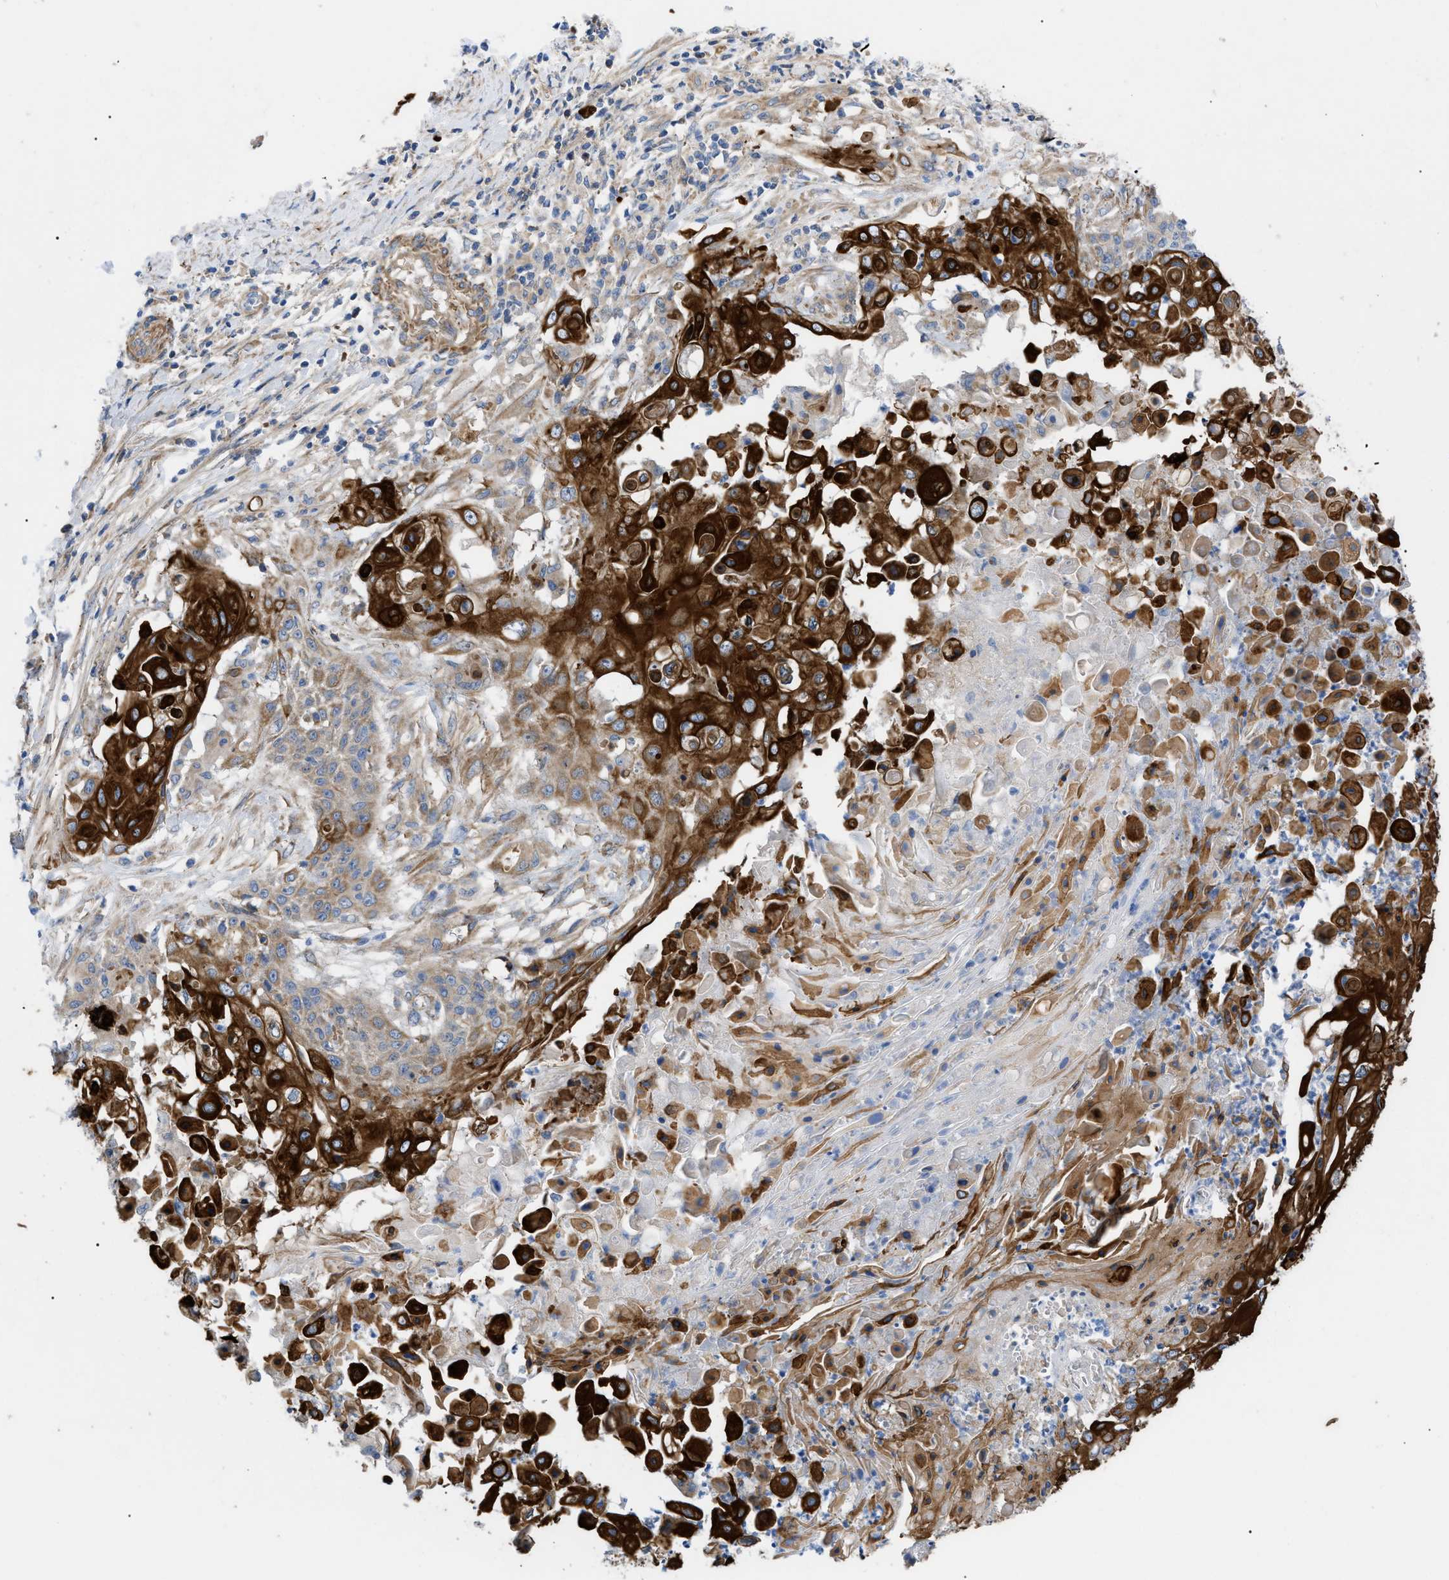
{"staining": {"intensity": "strong", "quantity": ">75%", "location": "cytoplasmic/membranous"}, "tissue": "cervical cancer", "cell_type": "Tumor cells", "image_type": "cancer", "snomed": [{"axis": "morphology", "description": "Squamous cell carcinoma, NOS"}, {"axis": "topography", "description": "Cervix"}], "caption": "A high-resolution image shows IHC staining of squamous cell carcinoma (cervical), which displays strong cytoplasmic/membranous staining in about >75% of tumor cells.", "gene": "HSPB8", "patient": {"sex": "female", "age": 39}}